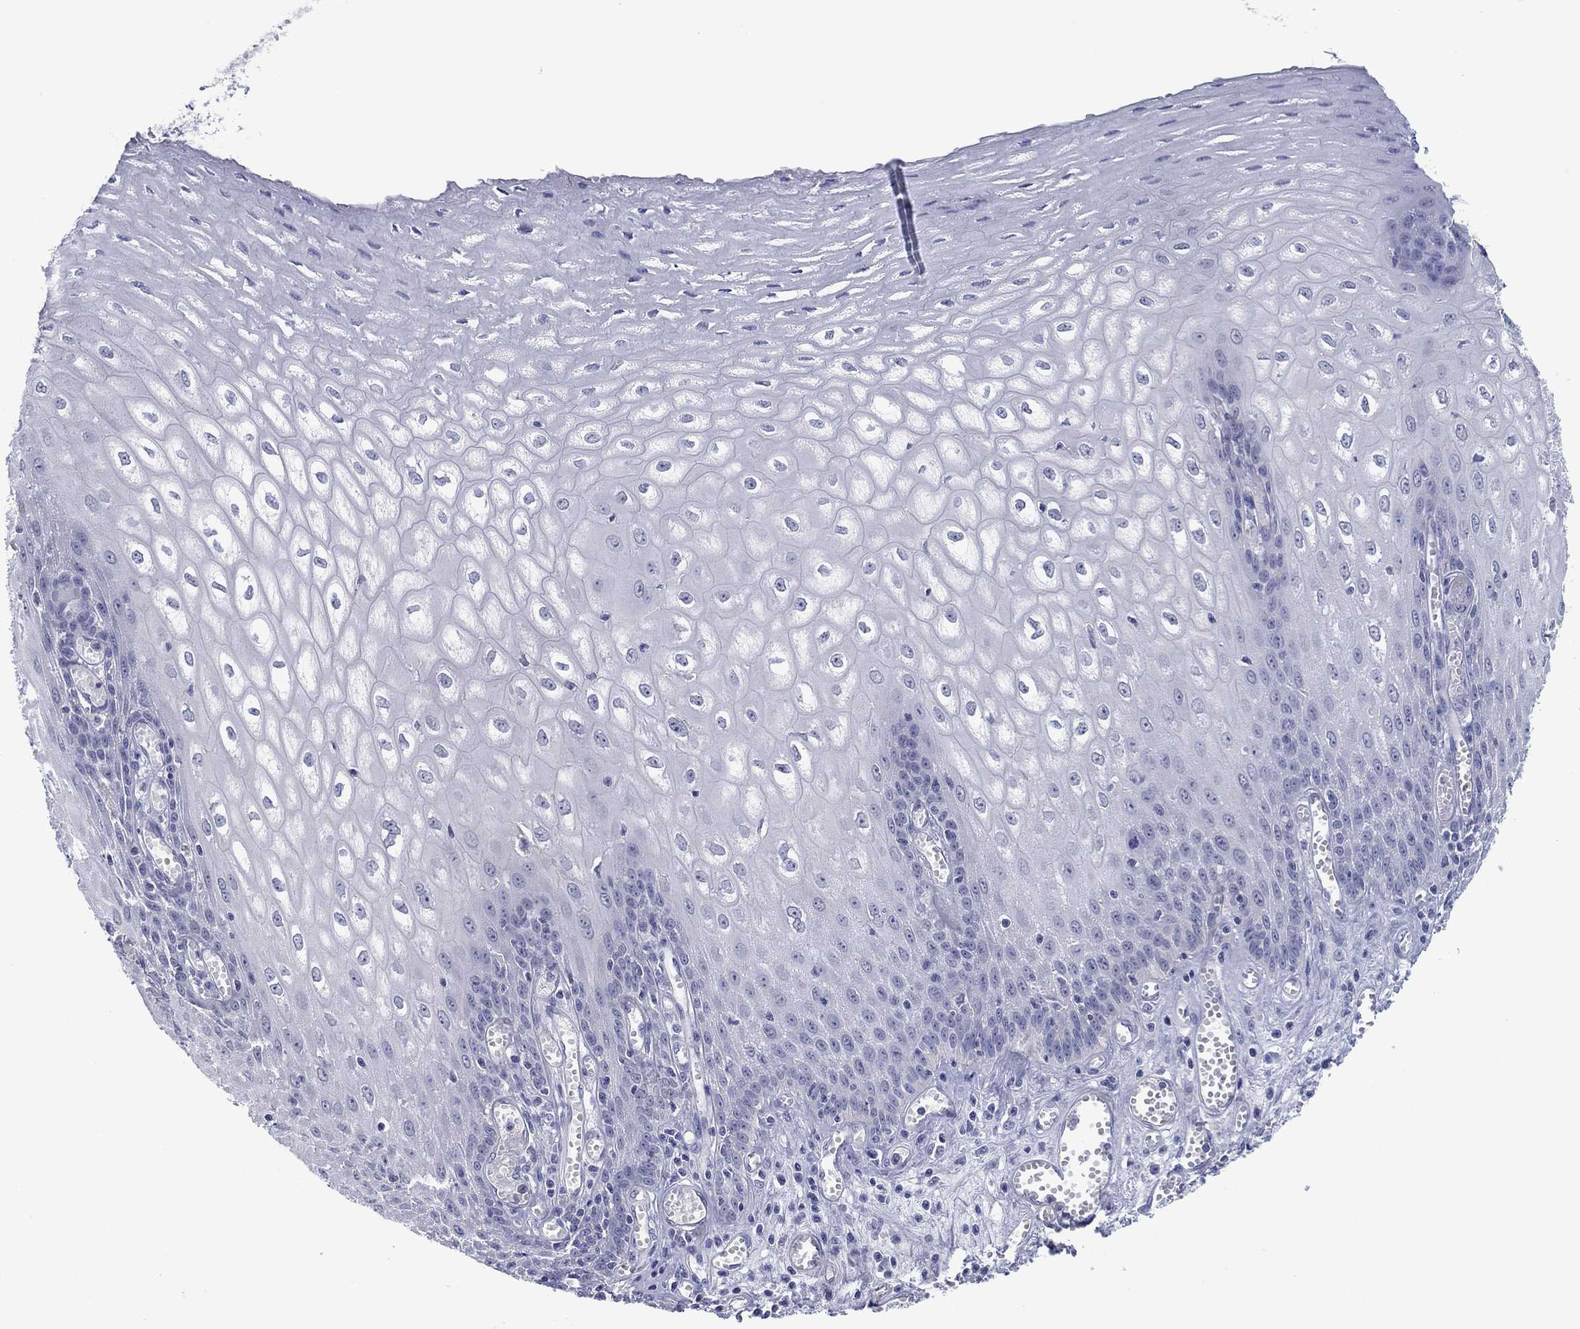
{"staining": {"intensity": "negative", "quantity": "none", "location": "none"}, "tissue": "esophagus", "cell_type": "Squamous epithelial cells", "image_type": "normal", "snomed": [{"axis": "morphology", "description": "Normal tissue, NOS"}, {"axis": "topography", "description": "Esophagus"}], "caption": "DAB immunohistochemical staining of unremarkable human esophagus shows no significant staining in squamous epithelial cells.", "gene": "FER1L6", "patient": {"sex": "male", "age": 58}}